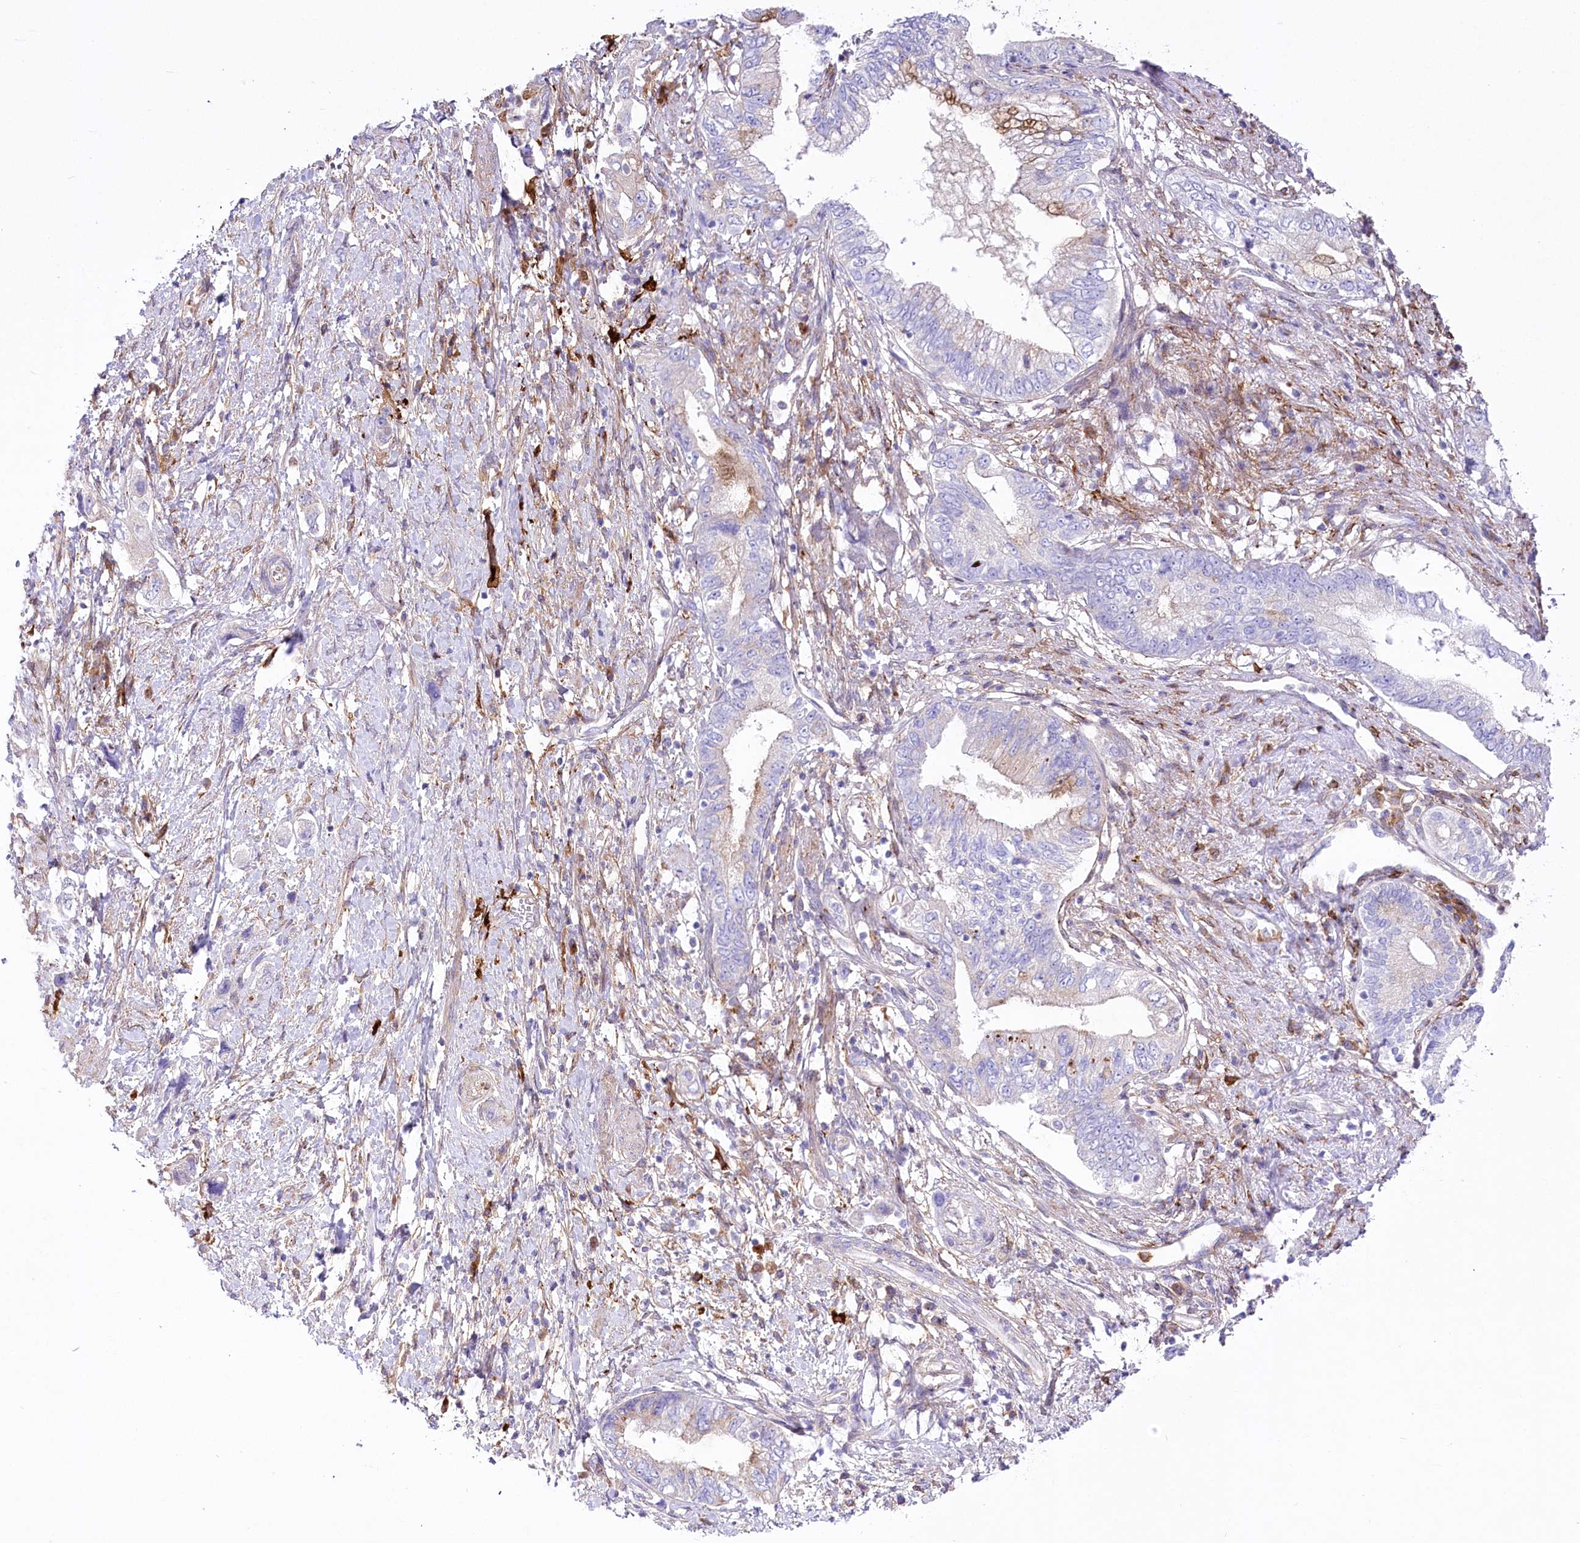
{"staining": {"intensity": "negative", "quantity": "none", "location": "none"}, "tissue": "pancreatic cancer", "cell_type": "Tumor cells", "image_type": "cancer", "snomed": [{"axis": "morphology", "description": "Adenocarcinoma, NOS"}, {"axis": "topography", "description": "Pancreas"}], "caption": "The photomicrograph displays no staining of tumor cells in pancreatic adenocarcinoma. Brightfield microscopy of IHC stained with DAB (brown) and hematoxylin (blue), captured at high magnification.", "gene": "DNAJC19", "patient": {"sex": "female", "age": 73}}